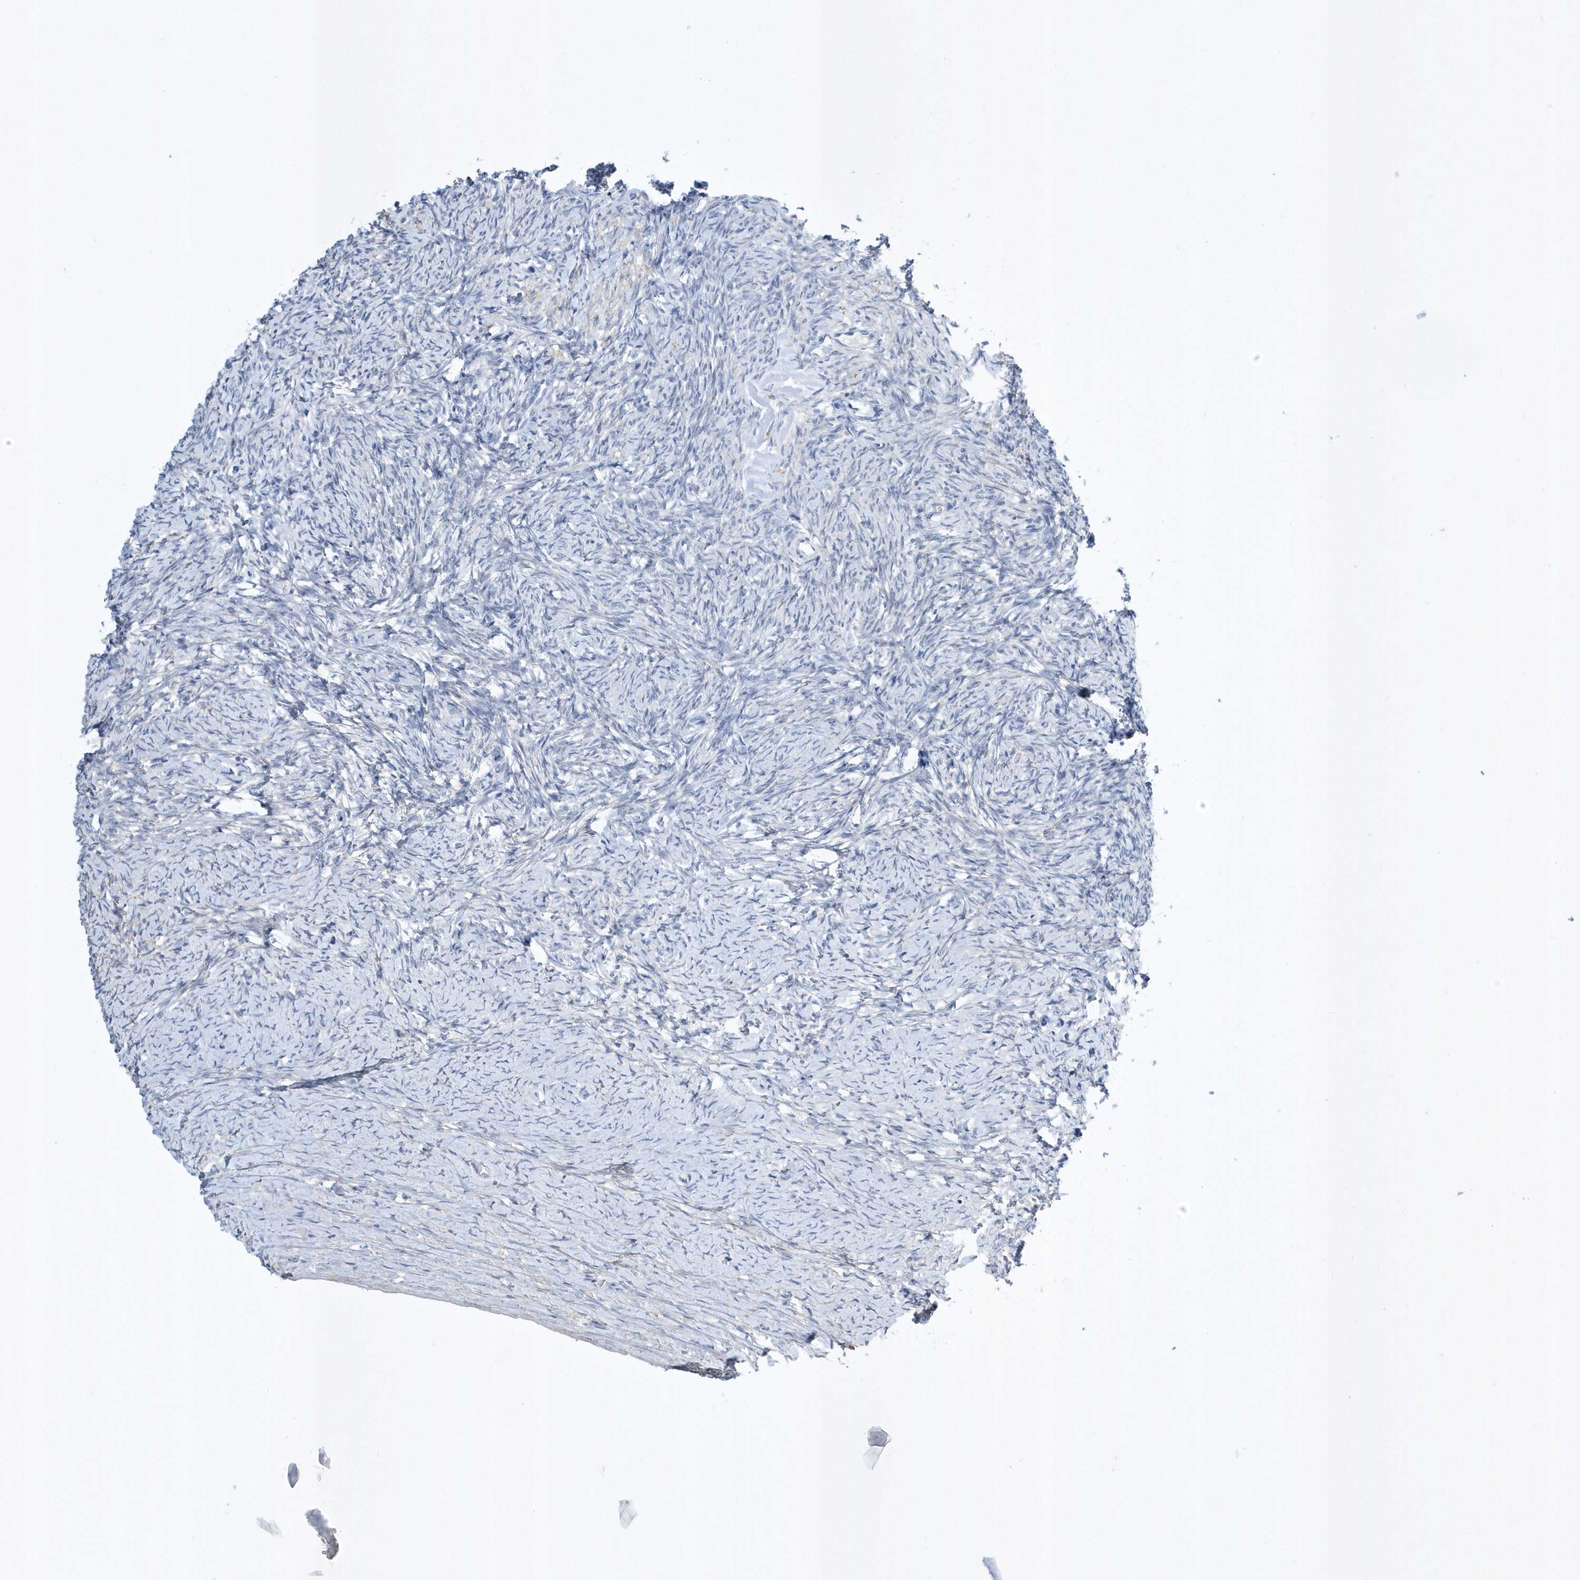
{"staining": {"intensity": "negative", "quantity": "none", "location": "none"}, "tissue": "ovary", "cell_type": "Follicle cells", "image_type": "normal", "snomed": [{"axis": "morphology", "description": "Normal tissue, NOS"}, {"axis": "morphology", "description": "Developmental malformation"}, {"axis": "topography", "description": "Ovary"}], "caption": "The micrograph demonstrates no significant expression in follicle cells of ovary. (DAB (3,3'-diaminobenzidine) IHC with hematoxylin counter stain).", "gene": "SPATA18", "patient": {"sex": "female", "age": 39}}